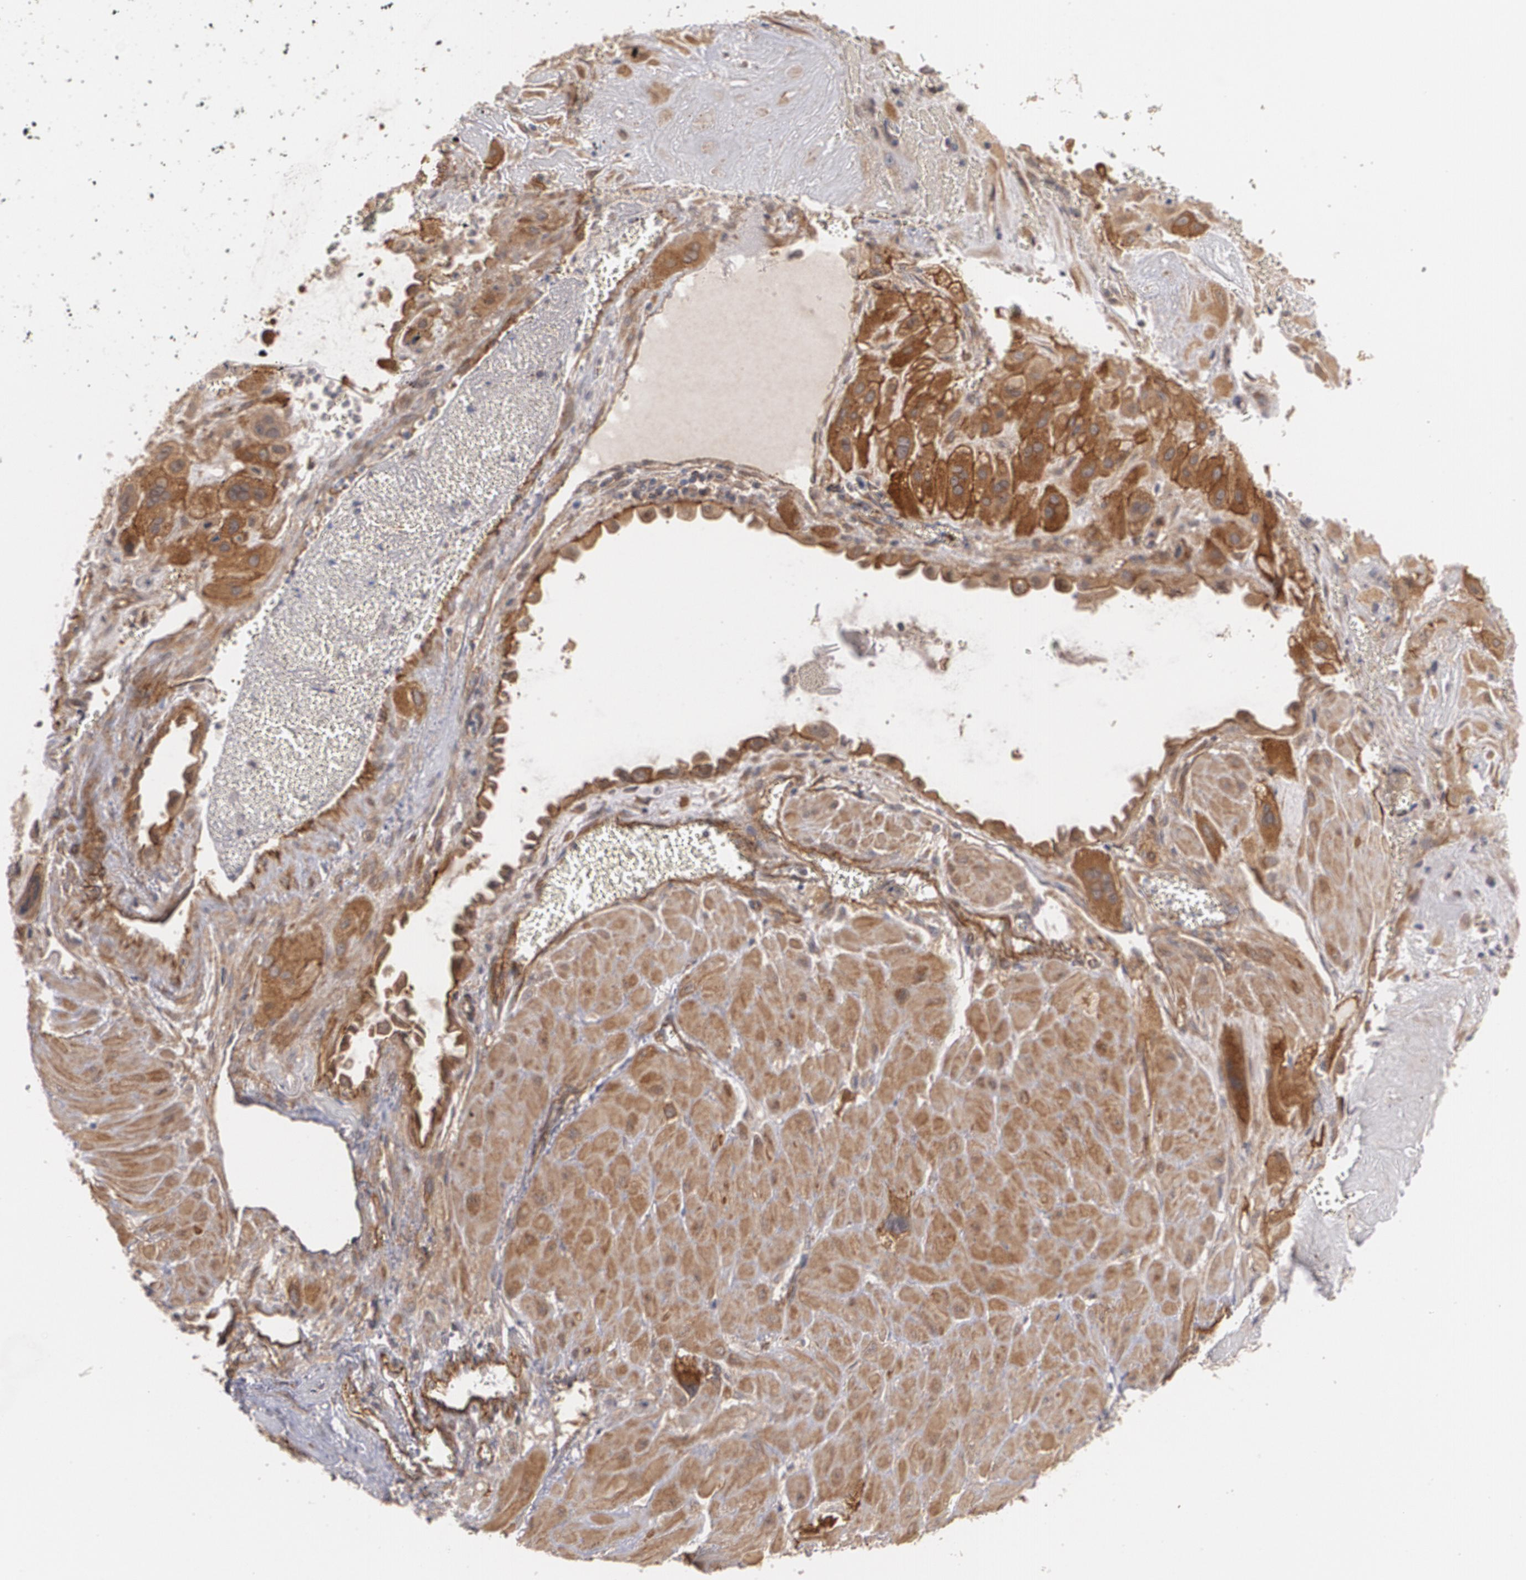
{"staining": {"intensity": "moderate", "quantity": ">75%", "location": "cytoplasmic/membranous"}, "tissue": "cervical cancer", "cell_type": "Tumor cells", "image_type": "cancer", "snomed": [{"axis": "morphology", "description": "Squamous cell carcinoma, NOS"}, {"axis": "topography", "description": "Cervix"}], "caption": "A histopathology image of human cervical cancer (squamous cell carcinoma) stained for a protein reveals moderate cytoplasmic/membranous brown staining in tumor cells.", "gene": "TJP1", "patient": {"sex": "female", "age": 34}}